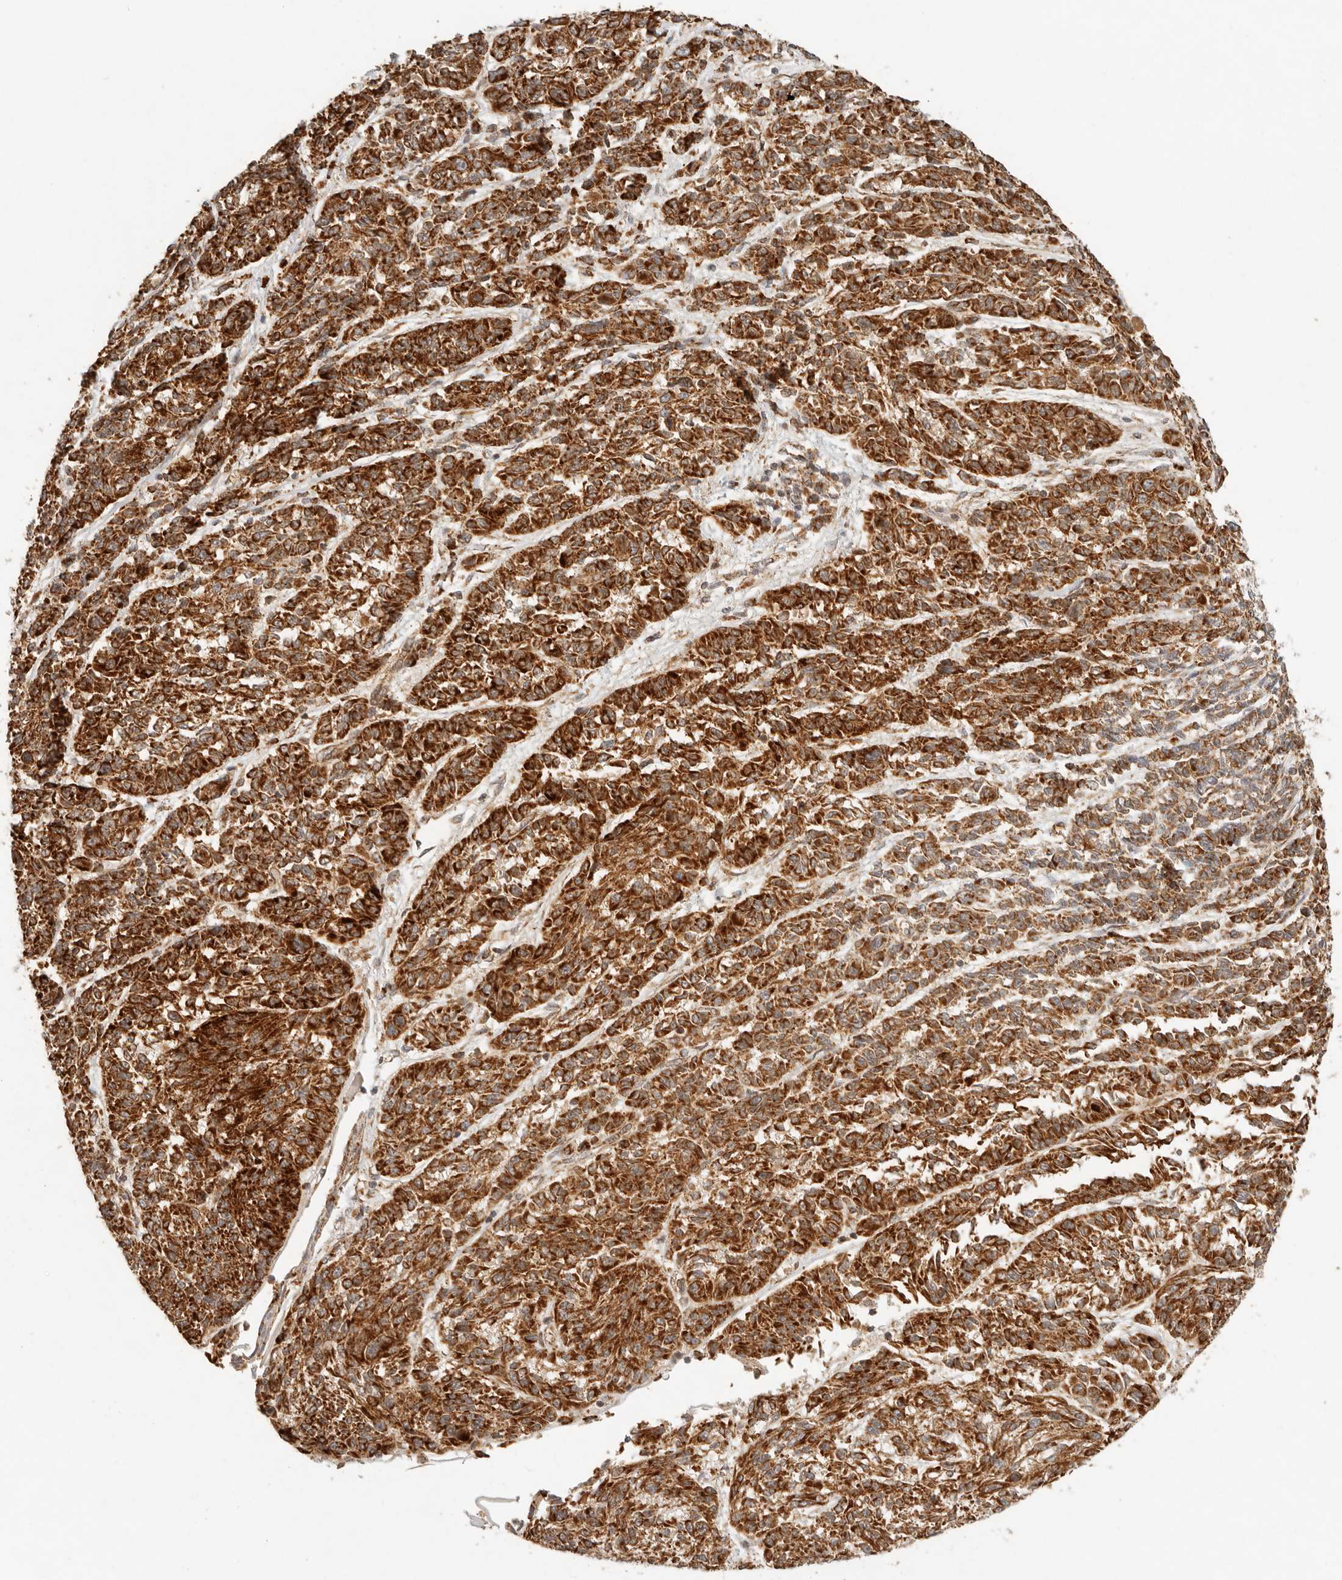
{"staining": {"intensity": "strong", "quantity": ">75%", "location": "cytoplasmic/membranous"}, "tissue": "melanoma", "cell_type": "Tumor cells", "image_type": "cancer", "snomed": [{"axis": "morphology", "description": "Malignant melanoma, NOS"}, {"axis": "topography", "description": "Skin"}], "caption": "Malignant melanoma stained with a brown dye shows strong cytoplasmic/membranous positive staining in approximately >75% of tumor cells.", "gene": "MRPL55", "patient": {"sex": "male", "age": 53}}